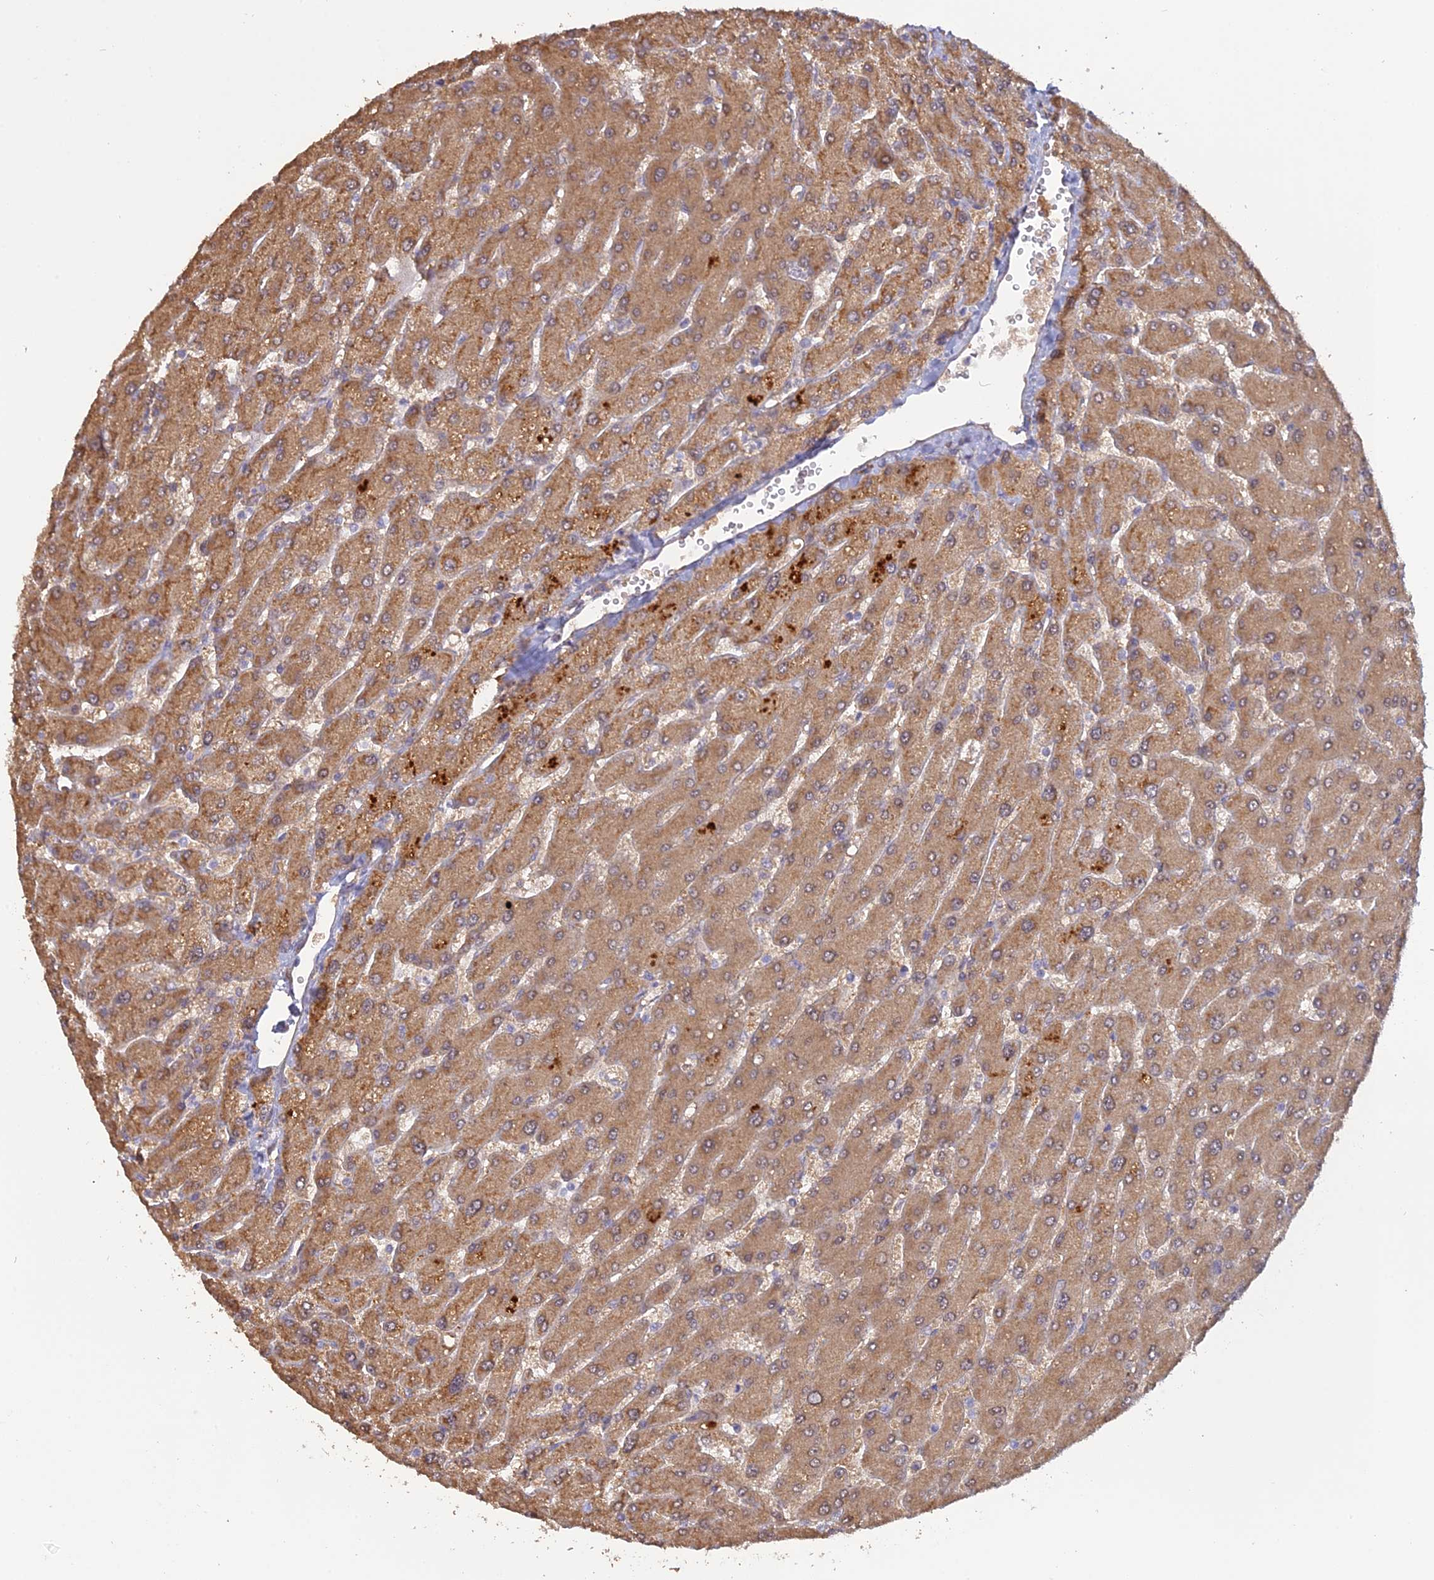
{"staining": {"intensity": "negative", "quantity": "none", "location": "none"}, "tissue": "liver", "cell_type": "Cholangiocytes", "image_type": "normal", "snomed": [{"axis": "morphology", "description": "Normal tissue, NOS"}, {"axis": "topography", "description": "Liver"}], "caption": "This image is of benign liver stained with immunohistochemistry to label a protein in brown with the nuclei are counter-stained blue. There is no positivity in cholangiocytes. The staining is performed using DAB brown chromogen with nuclei counter-stained in using hematoxylin.", "gene": "PPIC", "patient": {"sex": "male", "age": 55}}